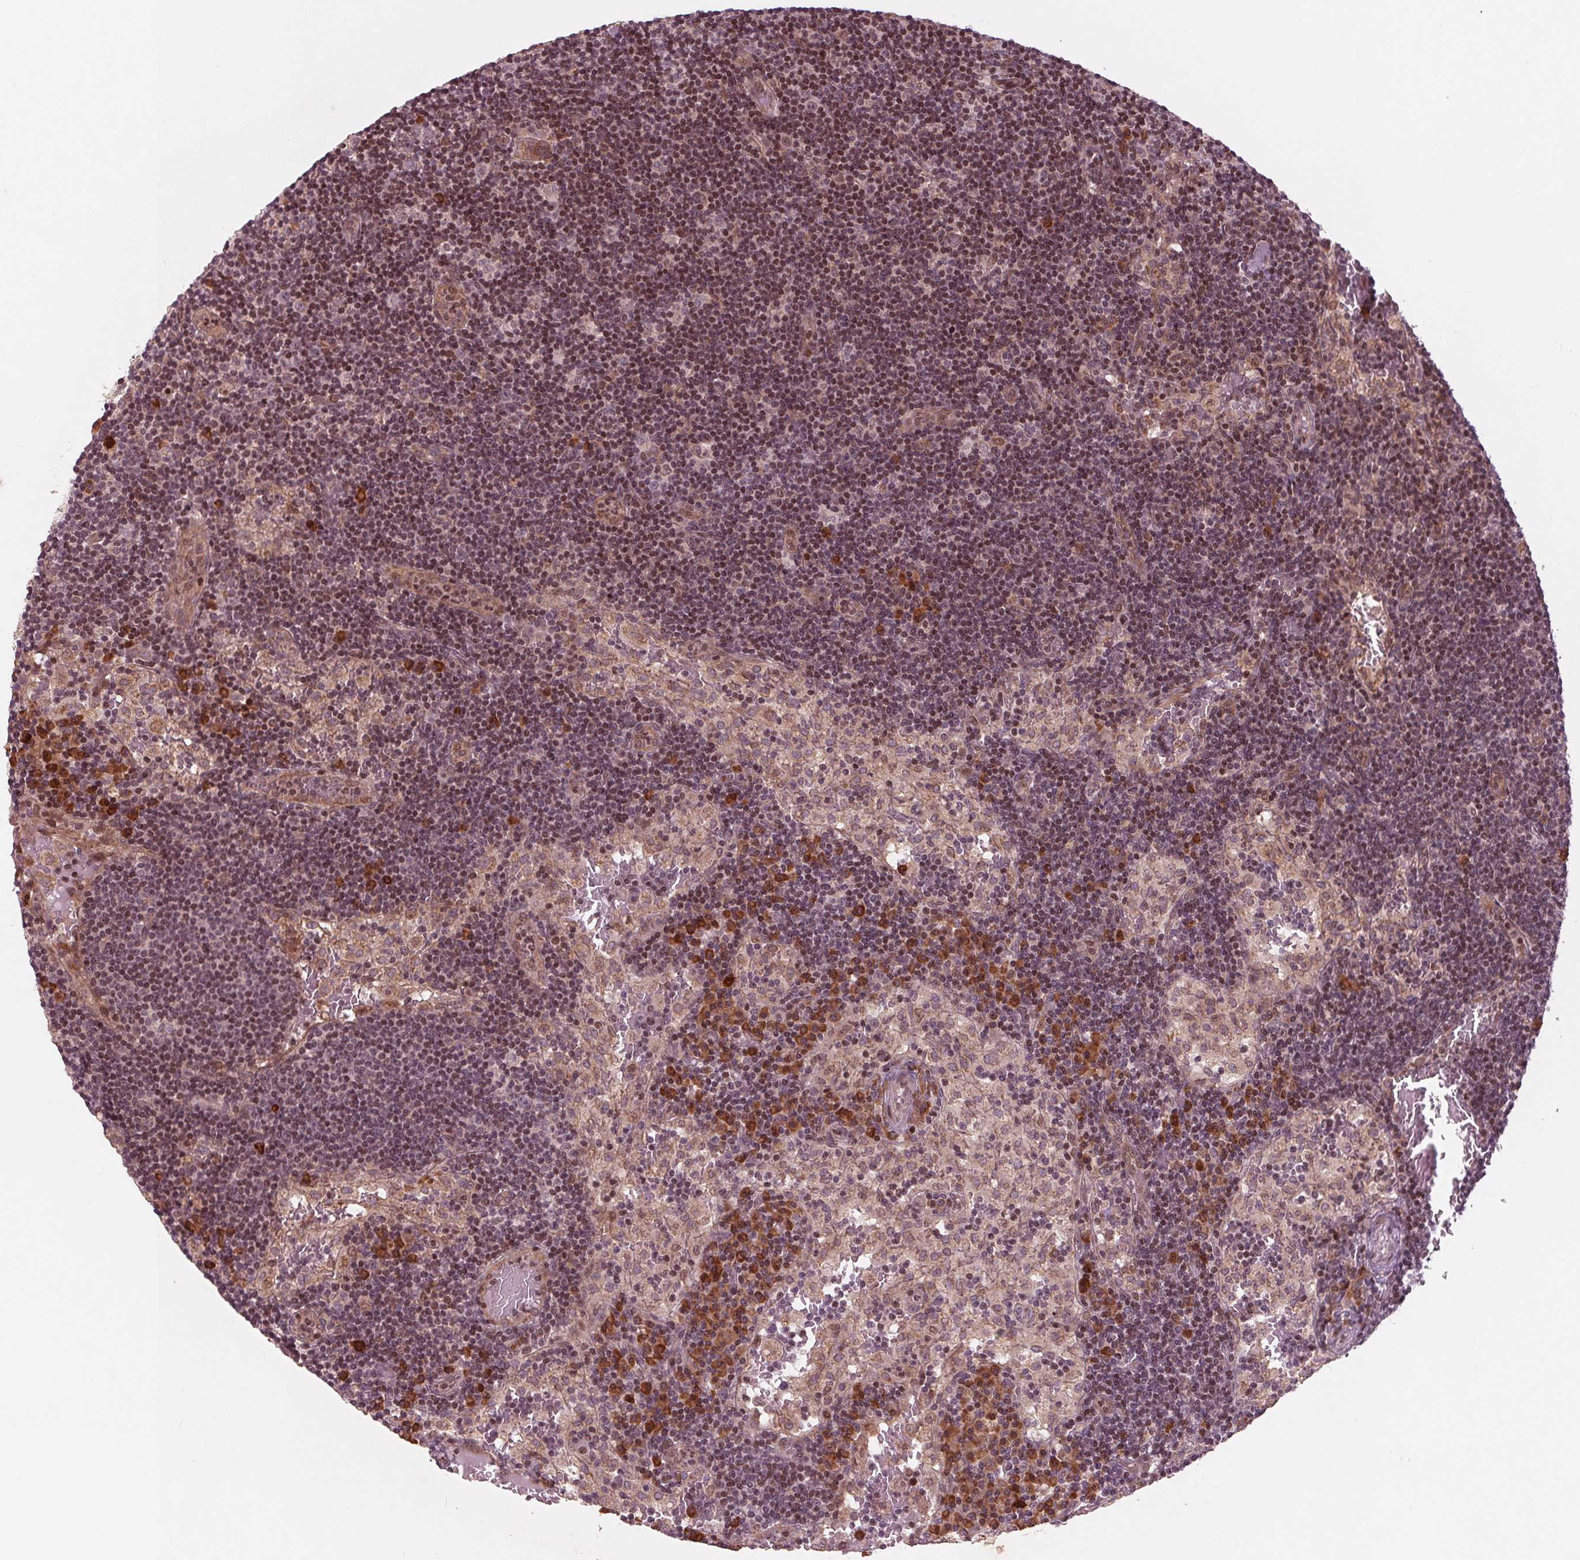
{"staining": {"intensity": "moderate", "quantity": "<25%", "location": "nuclear"}, "tissue": "lymph node", "cell_type": "Germinal center cells", "image_type": "normal", "snomed": [{"axis": "morphology", "description": "Normal tissue, NOS"}, {"axis": "topography", "description": "Lymph node"}], "caption": "Germinal center cells exhibit low levels of moderate nuclear expression in about <25% of cells in unremarkable human lymph node.", "gene": "CMIP", "patient": {"sex": "male", "age": 62}}